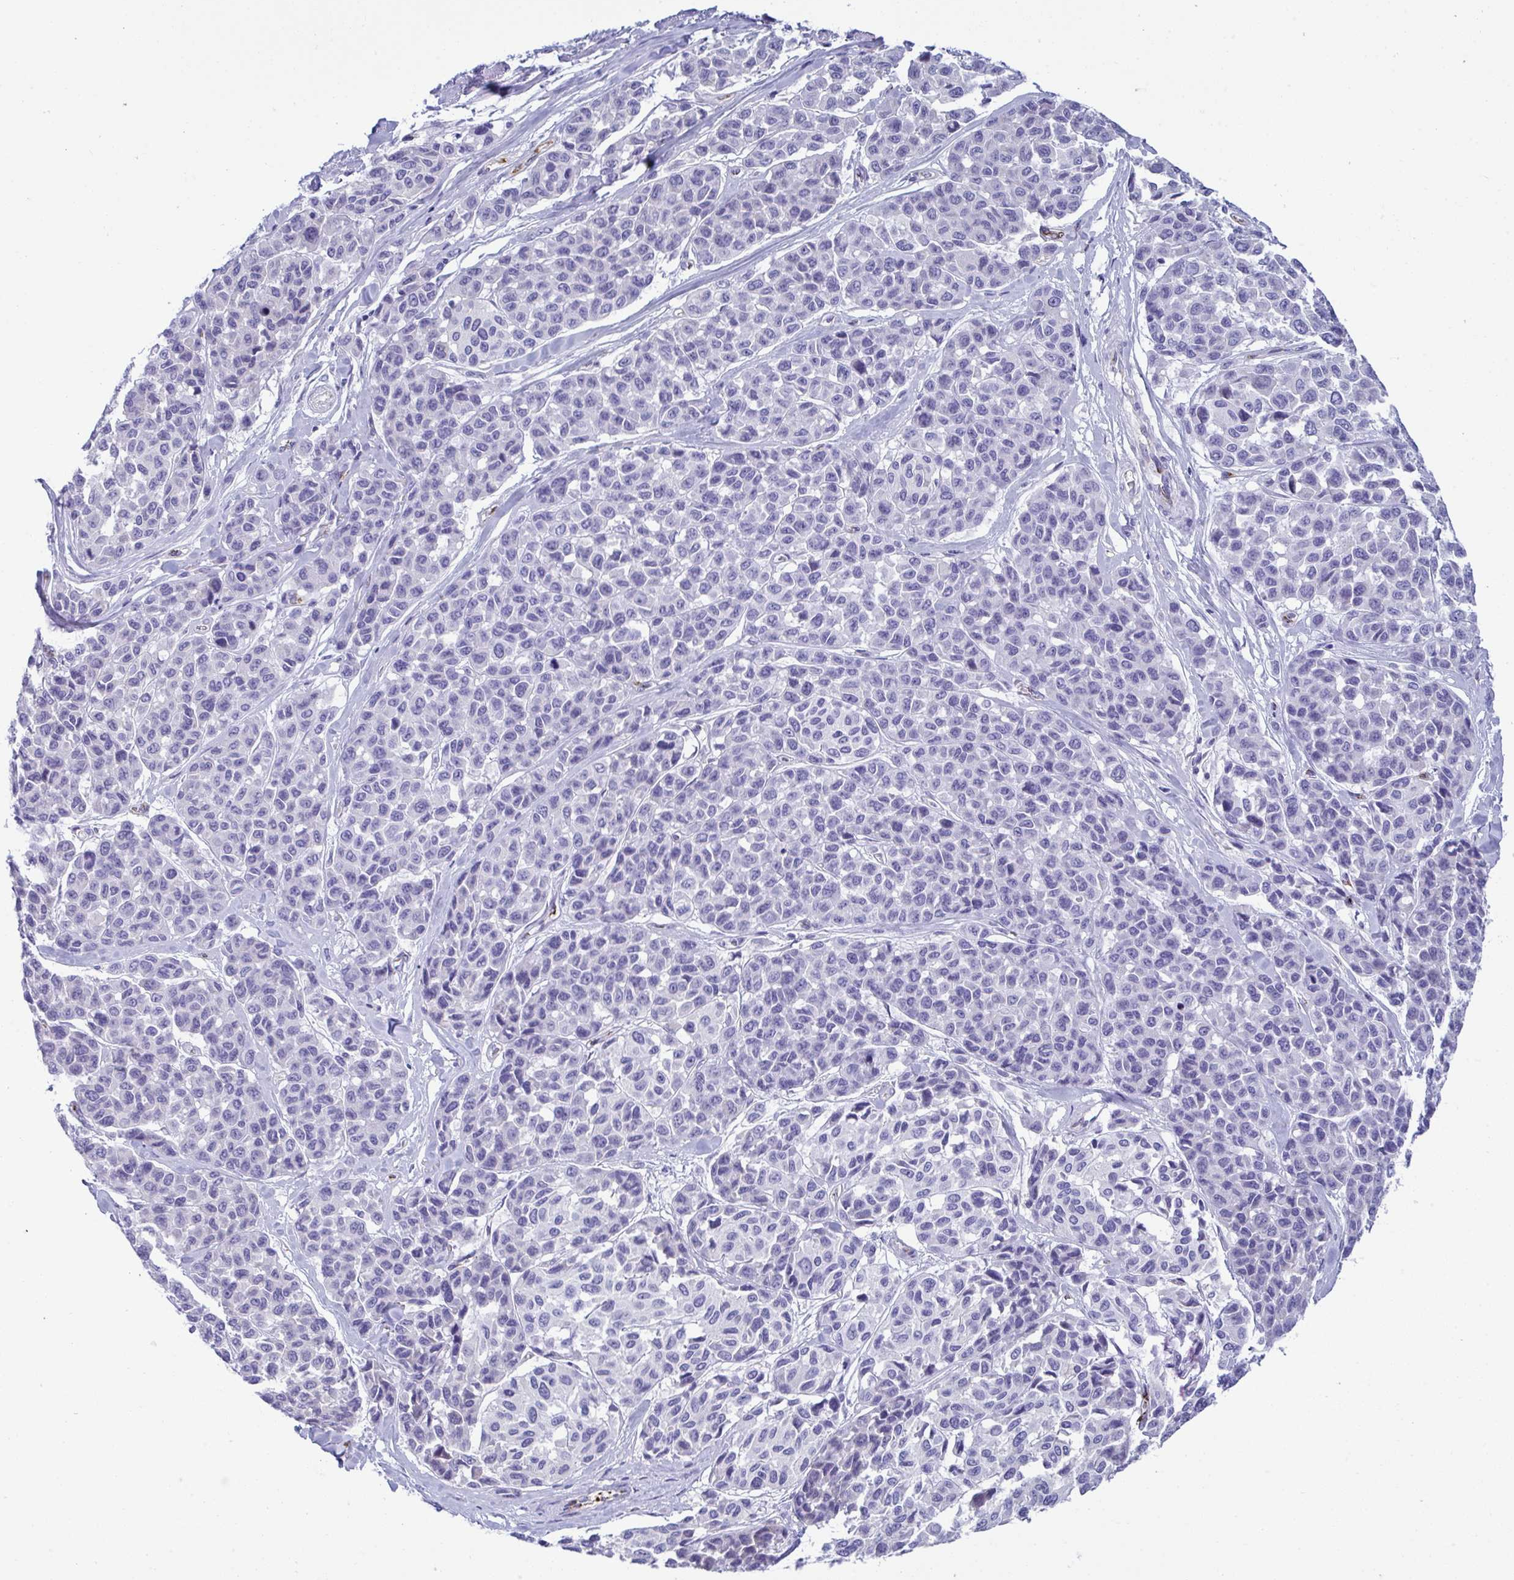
{"staining": {"intensity": "negative", "quantity": "none", "location": "none"}, "tissue": "melanoma", "cell_type": "Tumor cells", "image_type": "cancer", "snomed": [{"axis": "morphology", "description": "Malignant melanoma, NOS"}, {"axis": "topography", "description": "Skin"}], "caption": "Malignant melanoma was stained to show a protein in brown. There is no significant expression in tumor cells. (Stains: DAB immunohistochemistry with hematoxylin counter stain, Microscopy: brightfield microscopy at high magnification).", "gene": "TOR1AIP2", "patient": {"sex": "female", "age": 66}}